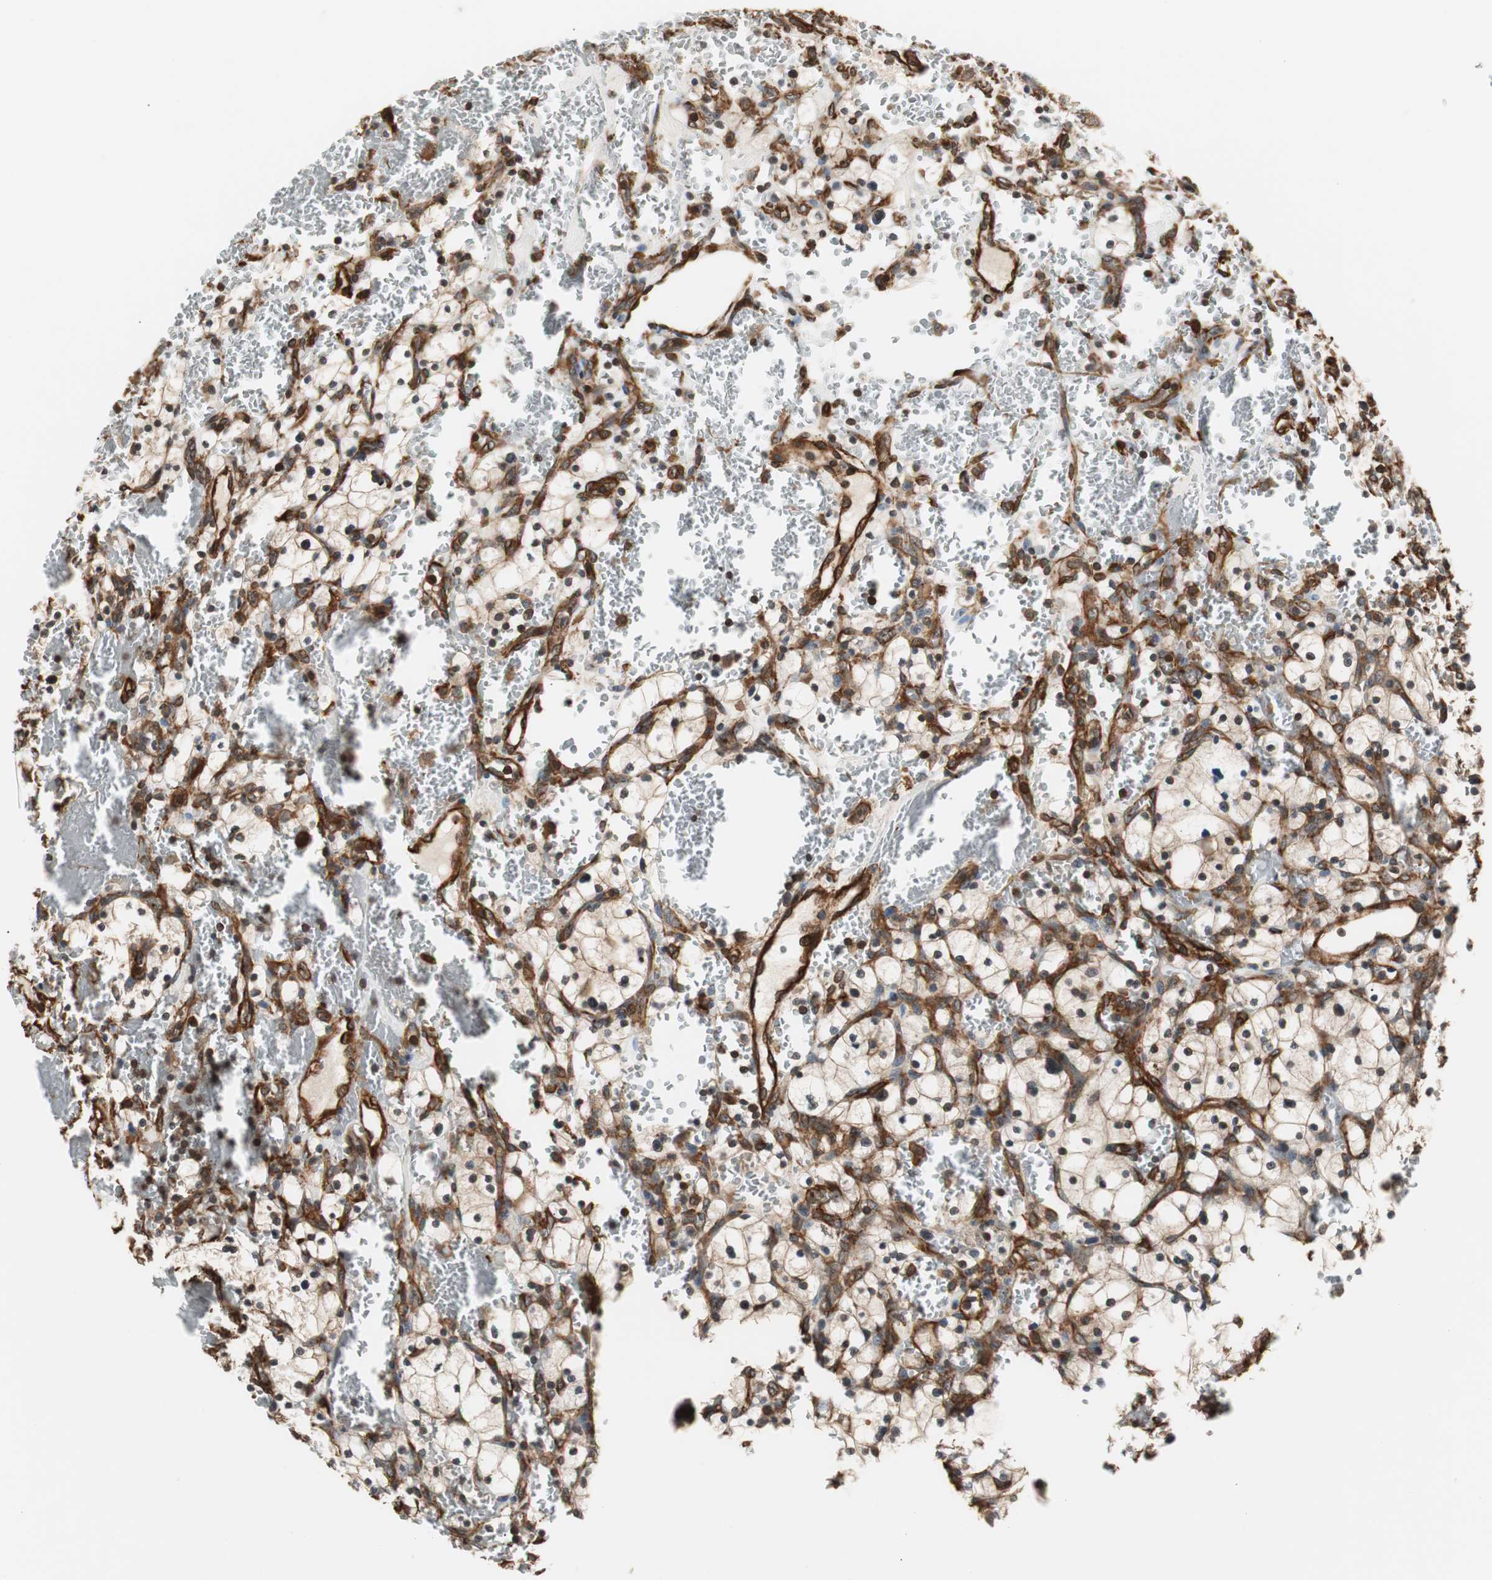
{"staining": {"intensity": "weak", "quantity": "25%-75%", "location": "cytoplasmic/membranous"}, "tissue": "renal cancer", "cell_type": "Tumor cells", "image_type": "cancer", "snomed": [{"axis": "morphology", "description": "Adenocarcinoma, NOS"}, {"axis": "topography", "description": "Kidney"}], "caption": "This micrograph displays immunohistochemistry (IHC) staining of adenocarcinoma (renal), with low weak cytoplasmic/membranous positivity in about 25%-75% of tumor cells.", "gene": "PTPN11", "patient": {"sex": "female", "age": 83}}